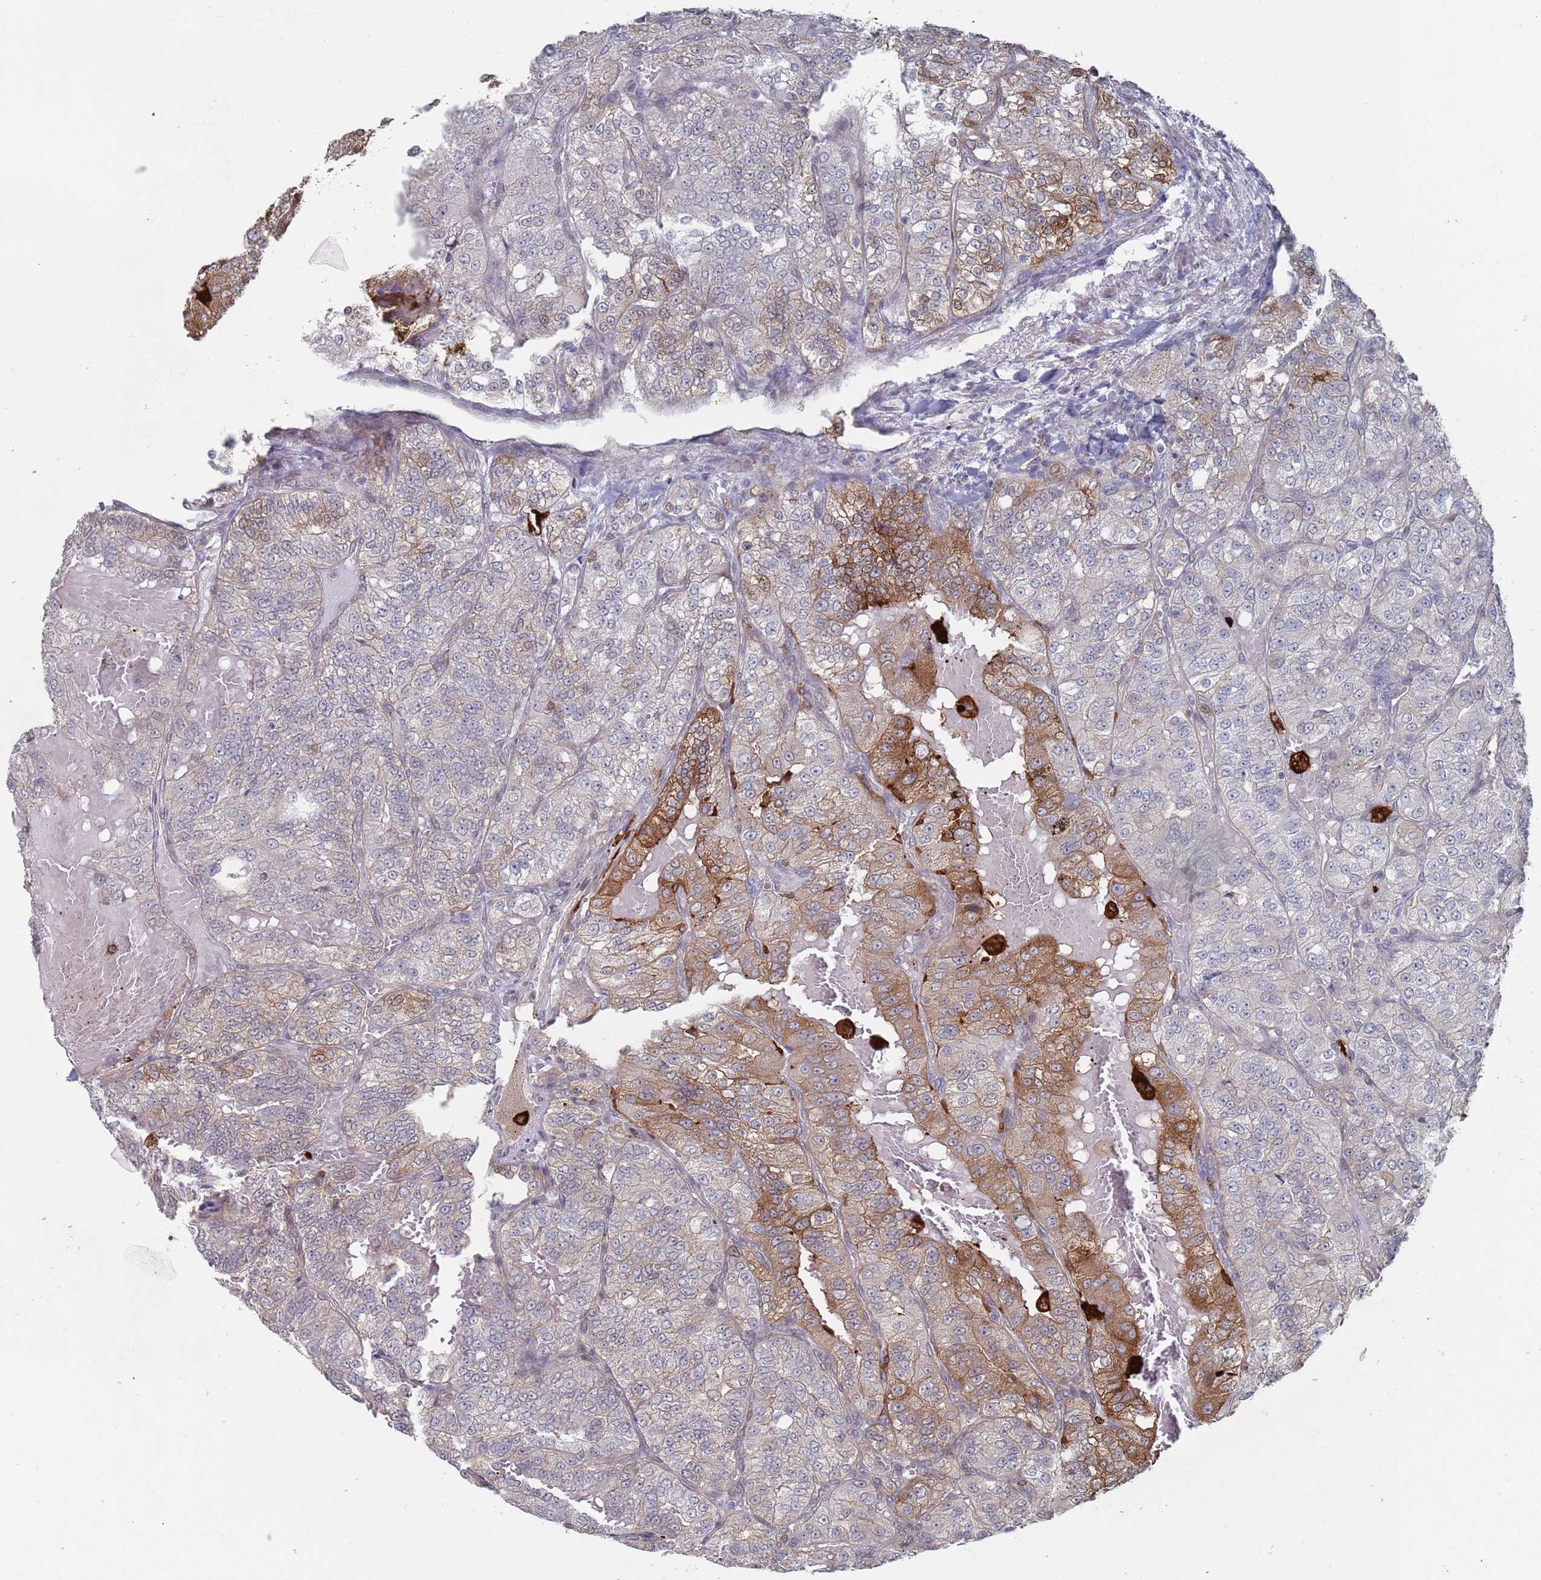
{"staining": {"intensity": "strong", "quantity": "<25%", "location": "cytoplasmic/membranous"}, "tissue": "renal cancer", "cell_type": "Tumor cells", "image_type": "cancer", "snomed": [{"axis": "morphology", "description": "Adenocarcinoma, NOS"}, {"axis": "topography", "description": "Kidney"}], "caption": "Renal cancer was stained to show a protein in brown. There is medium levels of strong cytoplasmic/membranous expression in approximately <25% of tumor cells.", "gene": "DGKD", "patient": {"sex": "female", "age": 63}}